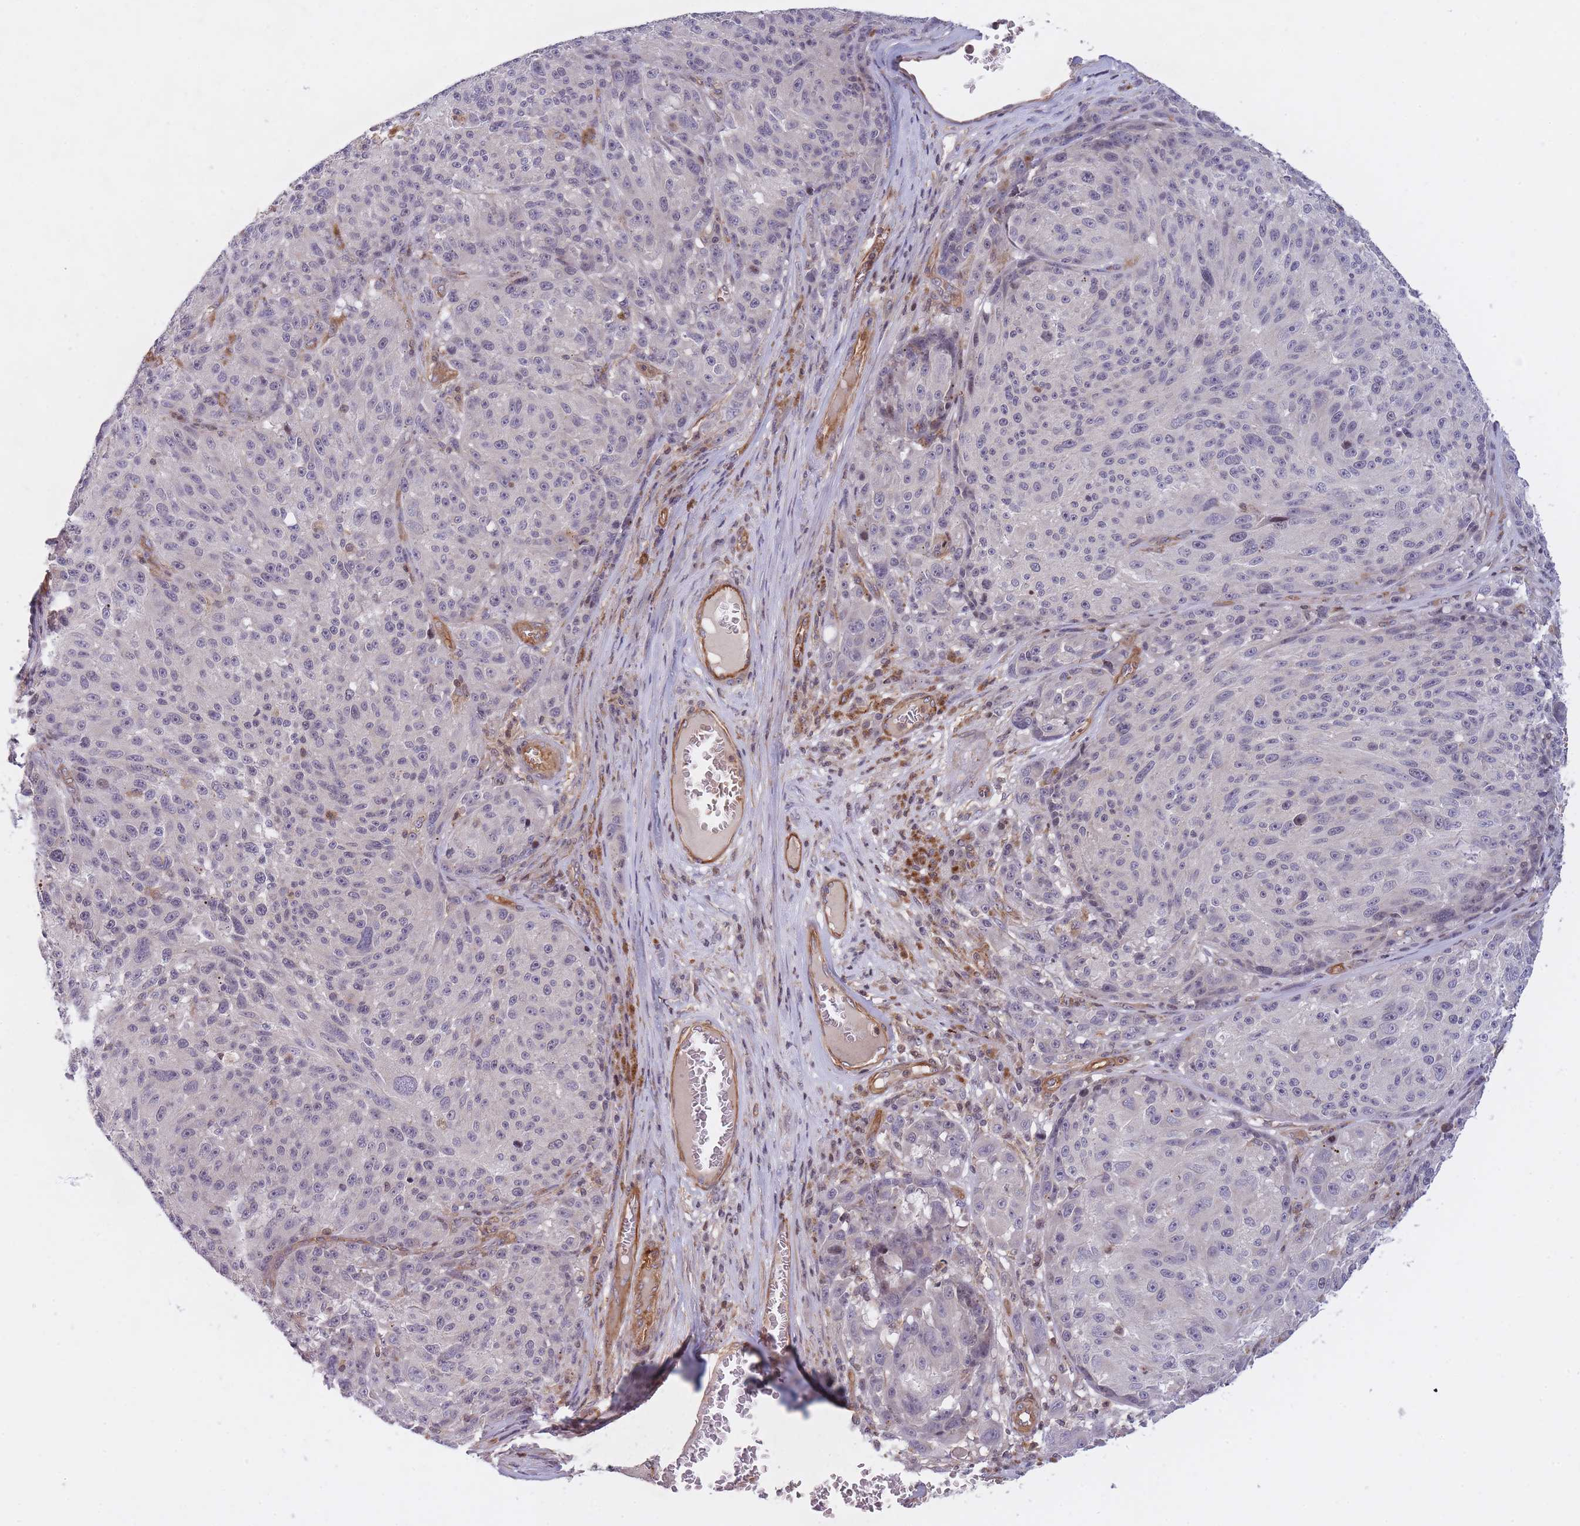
{"staining": {"intensity": "negative", "quantity": "none", "location": "none"}, "tissue": "melanoma", "cell_type": "Tumor cells", "image_type": "cancer", "snomed": [{"axis": "morphology", "description": "Malignant melanoma, NOS"}, {"axis": "topography", "description": "Skin"}], "caption": "IHC photomicrograph of neoplastic tissue: human malignant melanoma stained with DAB (3,3'-diaminobenzidine) demonstrates no significant protein staining in tumor cells. (Brightfield microscopy of DAB IHC at high magnification).", "gene": "SLC35F5", "patient": {"sex": "male", "age": 53}}